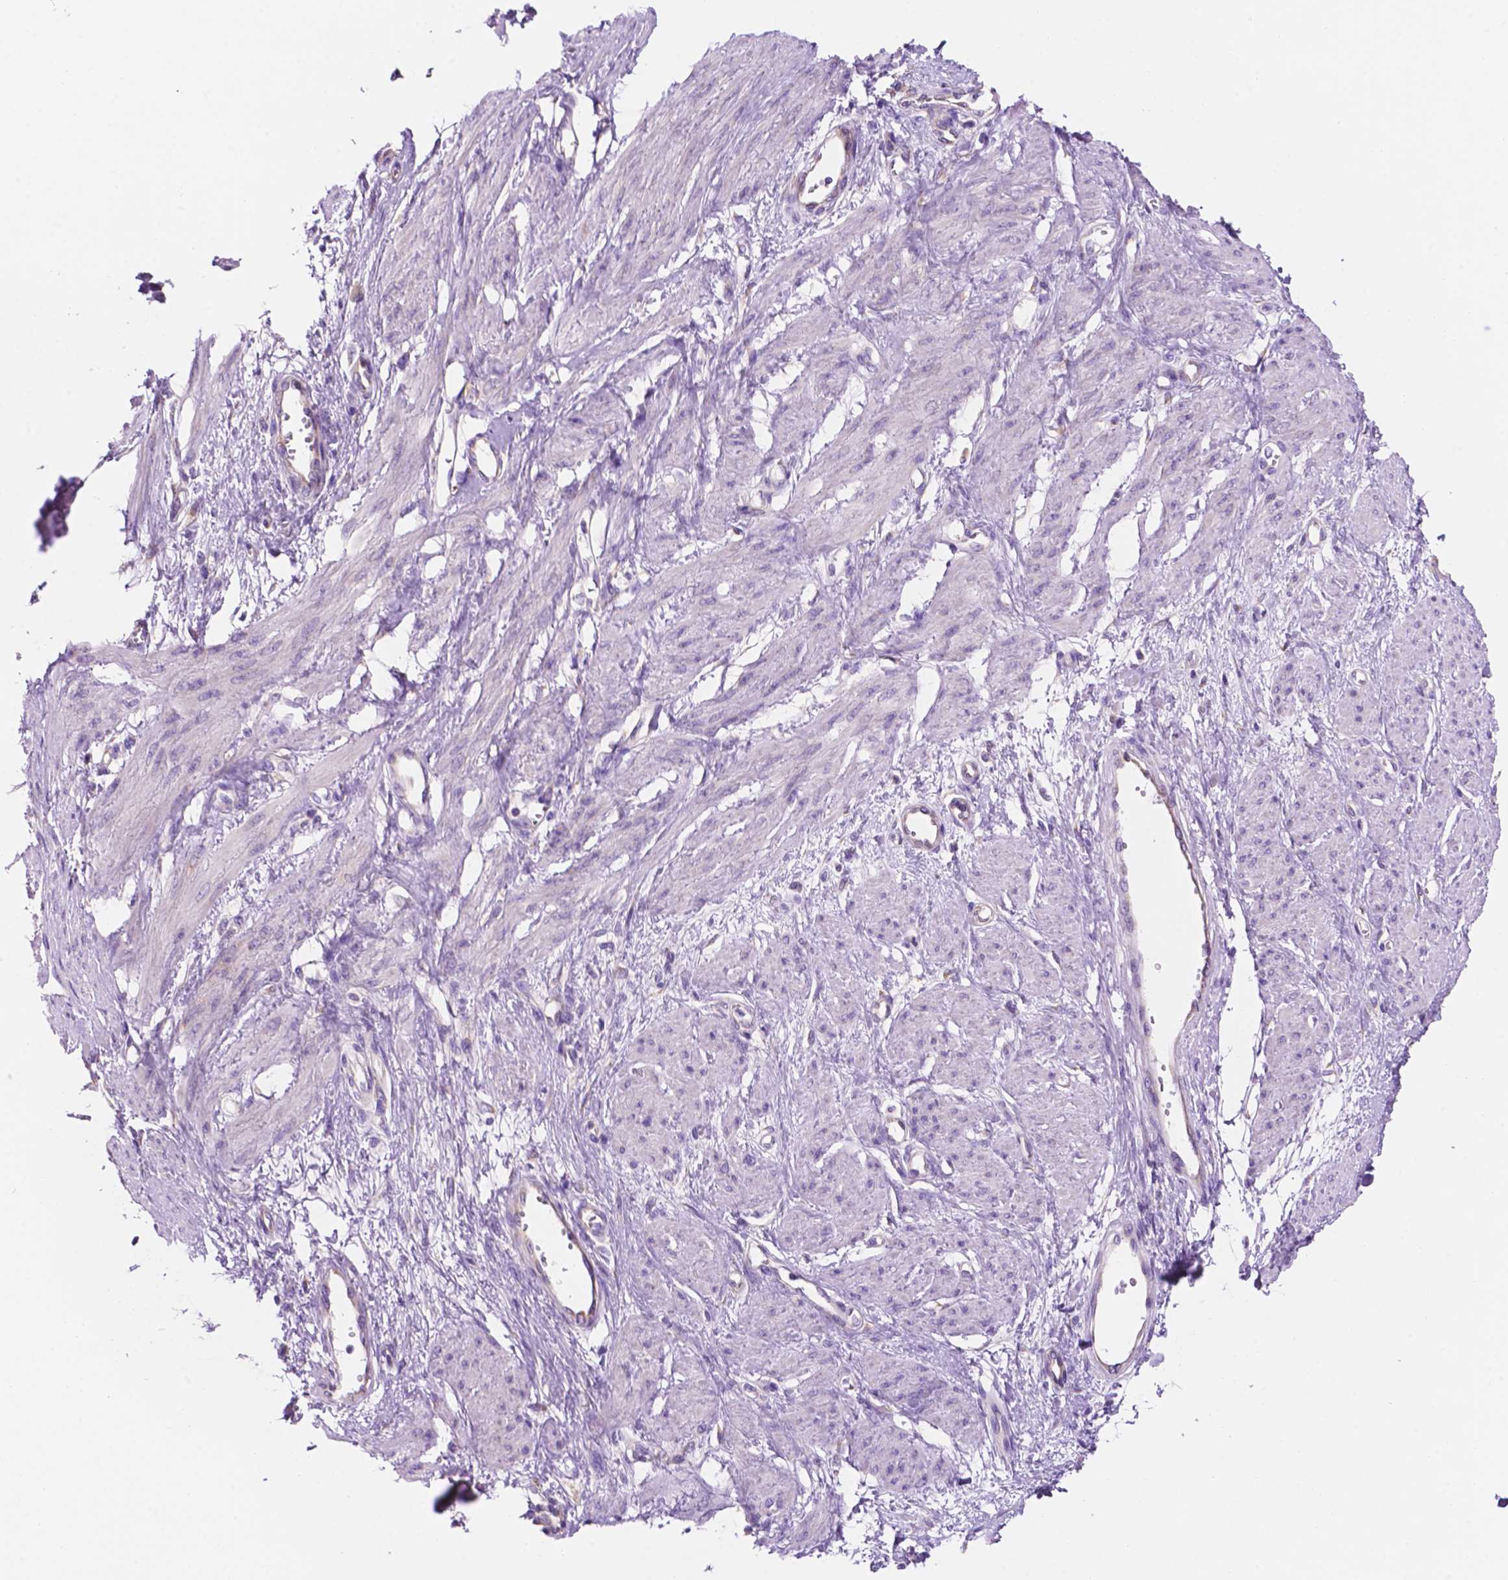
{"staining": {"intensity": "negative", "quantity": "none", "location": "none"}, "tissue": "smooth muscle", "cell_type": "Smooth muscle cells", "image_type": "normal", "snomed": [{"axis": "morphology", "description": "Normal tissue, NOS"}, {"axis": "topography", "description": "Smooth muscle"}, {"axis": "topography", "description": "Uterus"}], "caption": "Unremarkable smooth muscle was stained to show a protein in brown. There is no significant expression in smooth muscle cells.", "gene": "CEACAM7", "patient": {"sex": "female", "age": 39}}